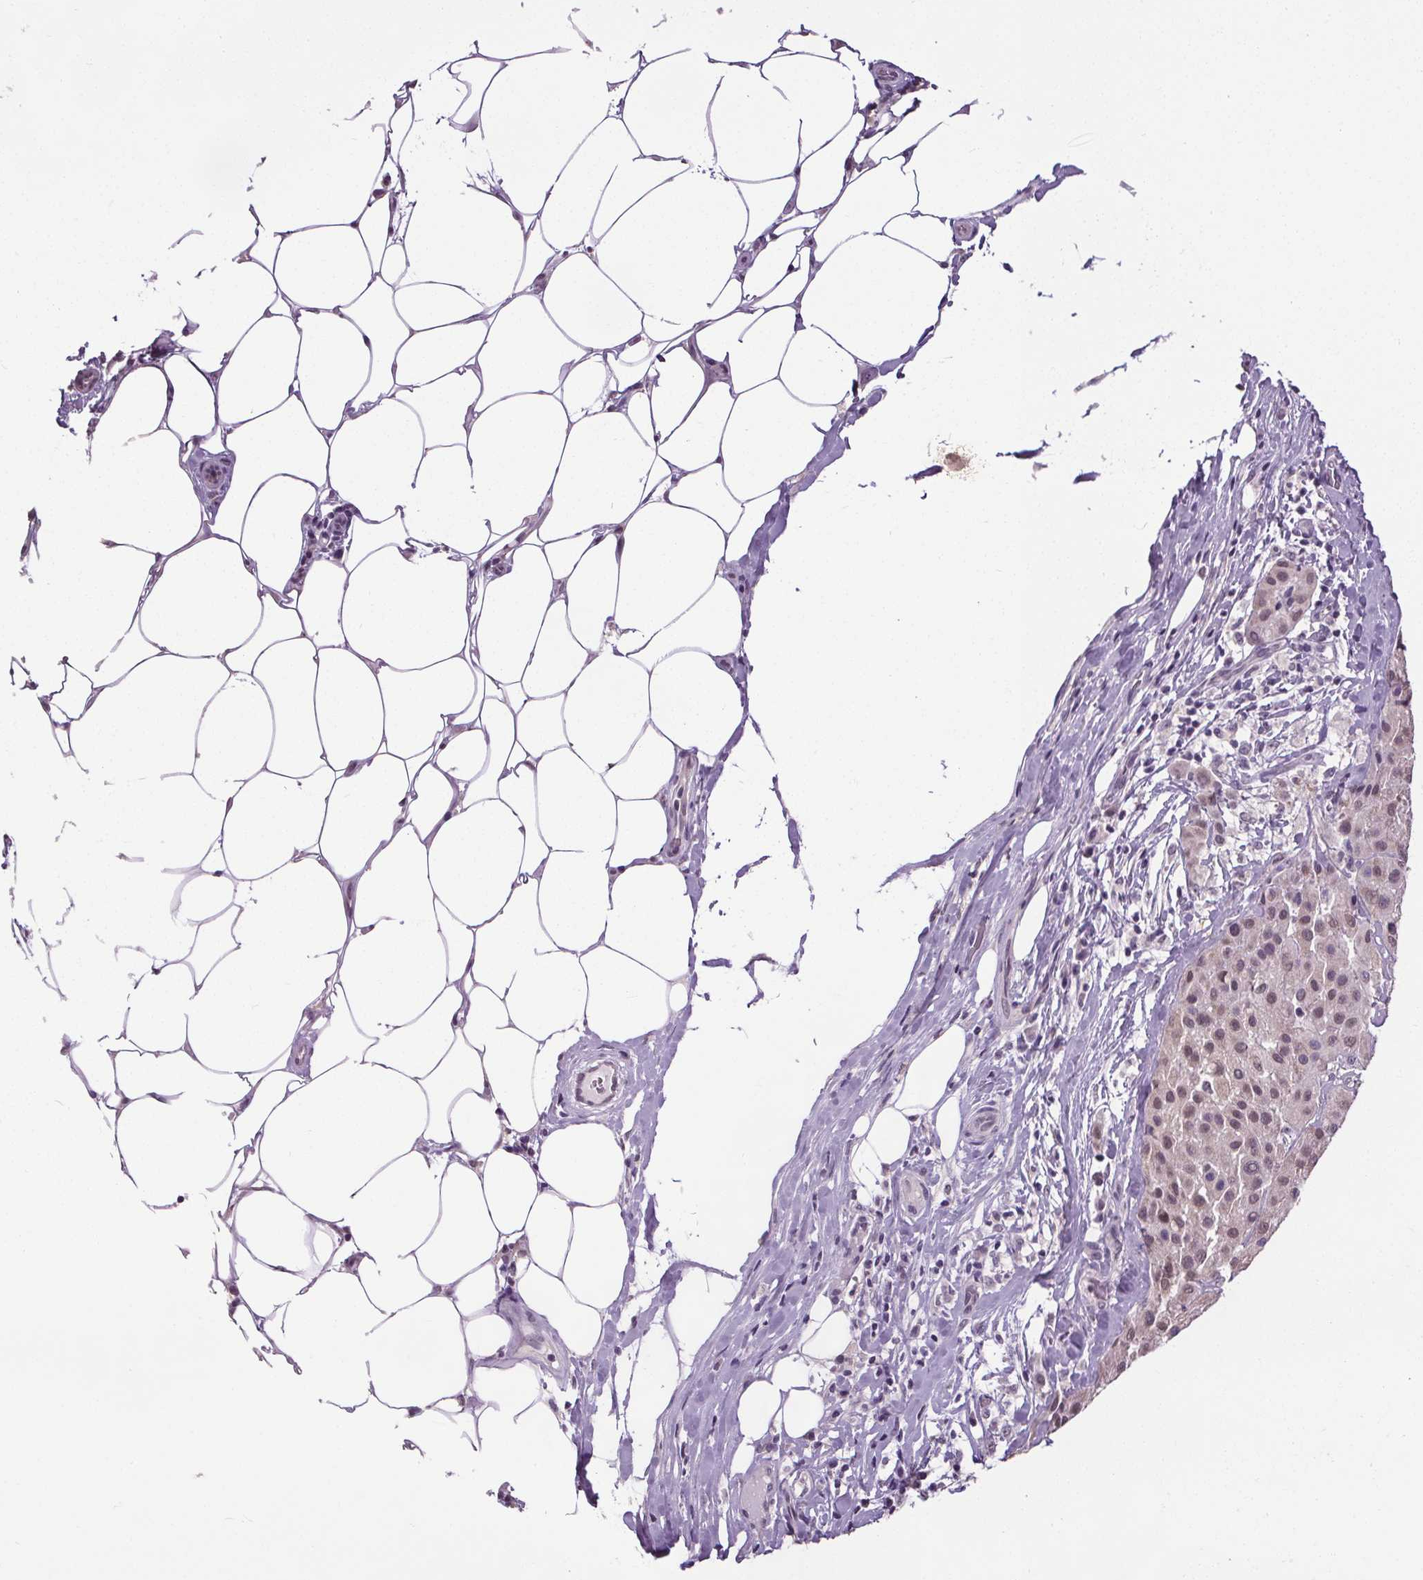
{"staining": {"intensity": "weak", "quantity": ">75%", "location": "nuclear"}, "tissue": "melanoma", "cell_type": "Tumor cells", "image_type": "cancer", "snomed": [{"axis": "morphology", "description": "Malignant melanoma, Metastatic site"}, {"axis": "topography", "description": "Smooth muscle"}], "caption": "Malignant melanoma (metastatic site) tissue exhibits weak nuclear positivity in about >75% of tumor cells", "gene": "SLC2A9", "patient": {"sex": "male", "age": 41}}